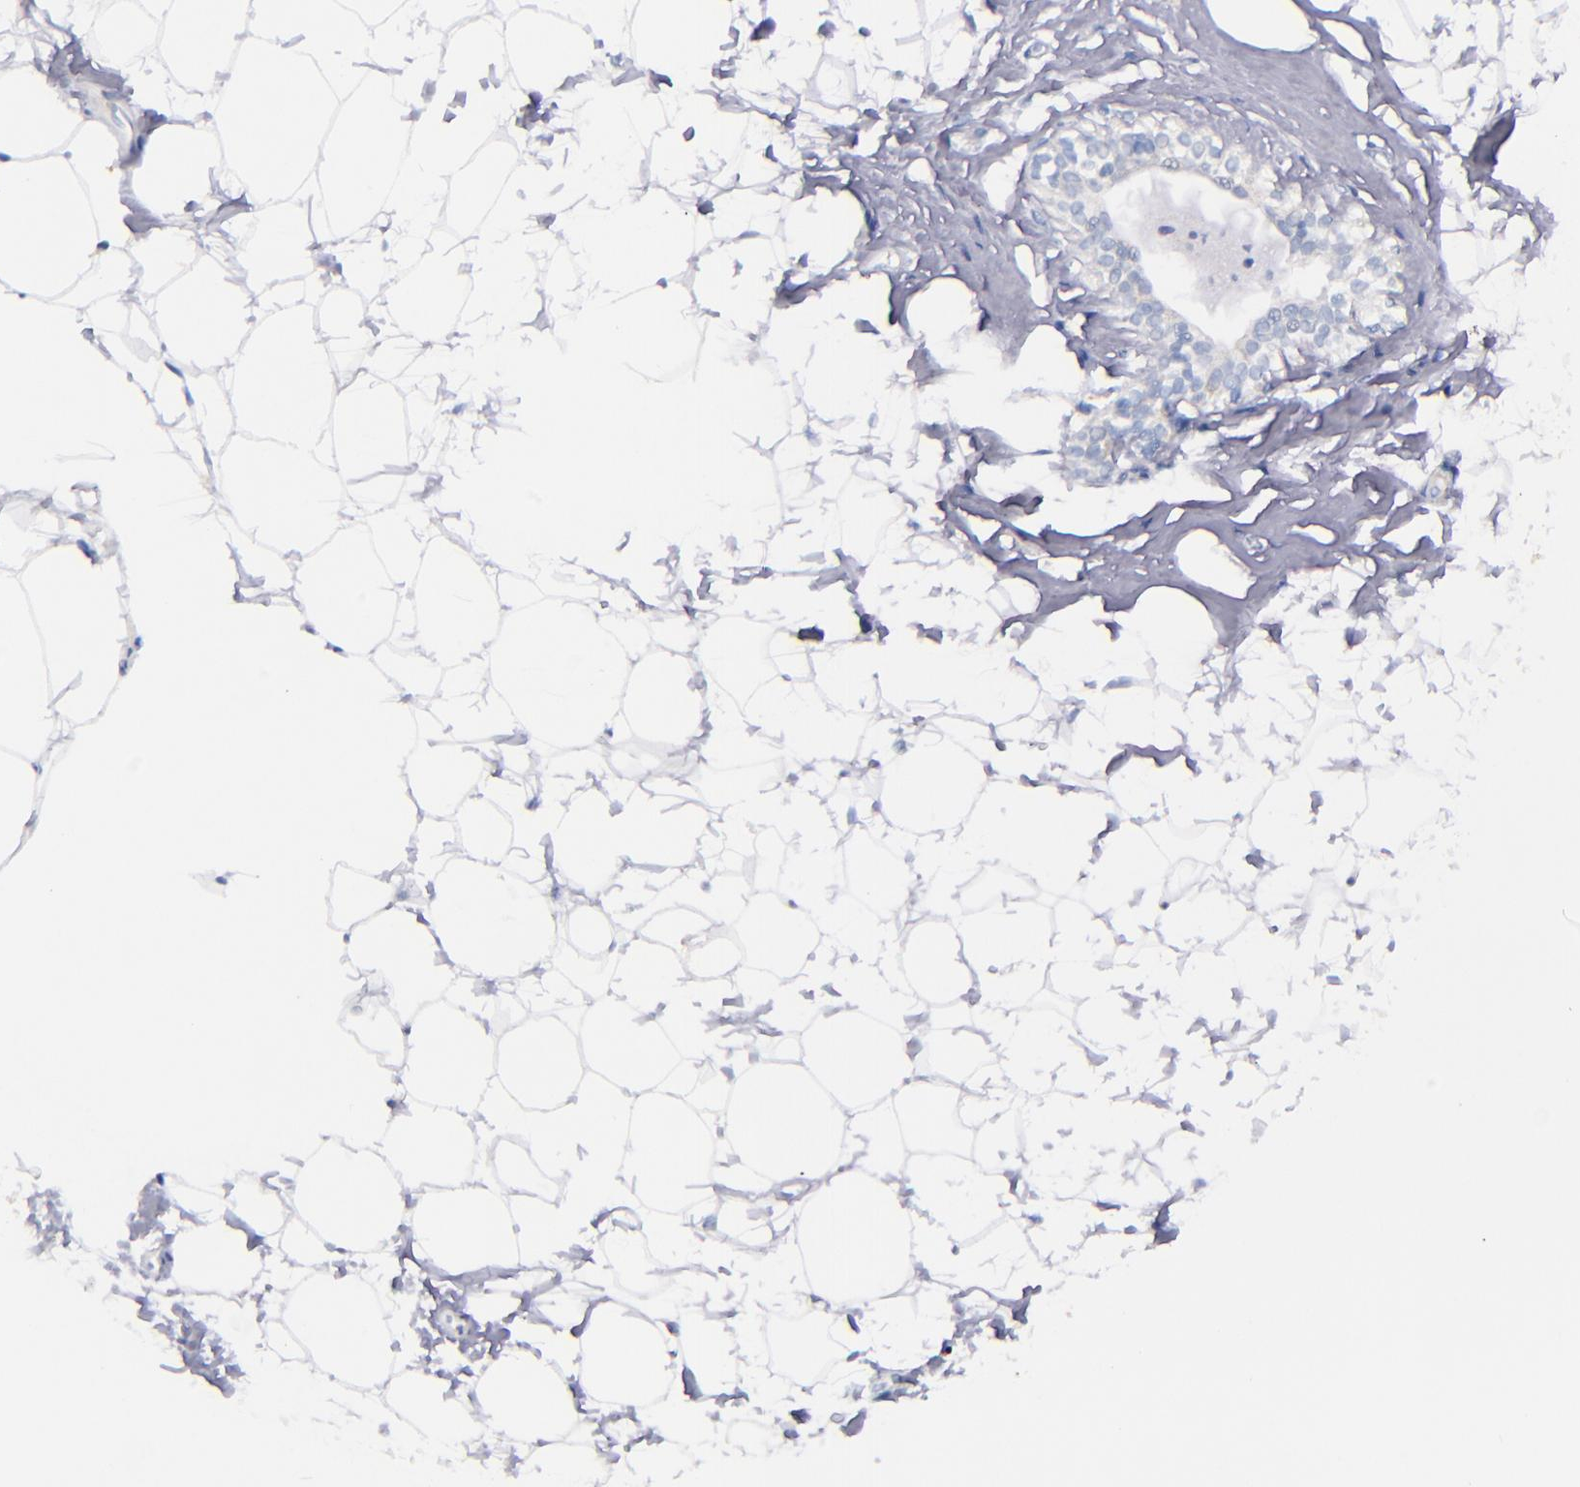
{"staining": {"intensity": "negative", "quantity": "none", "location": "none"}, "tissue": "adipose tissue", "cell_type": "Adipocytes", "image_type": "normal", "snomed": [{"axis": "morphology", "description": "Normal tissue, NOS"}, {"axis": "topography", "description": "Breast"}], "caption": "This is an IHC histopathology image of benign human adipose tissue. There is no expression in adipocytes.", "gene": "CNTNAP2", "patient": {"sex": "female", "age": 22}}